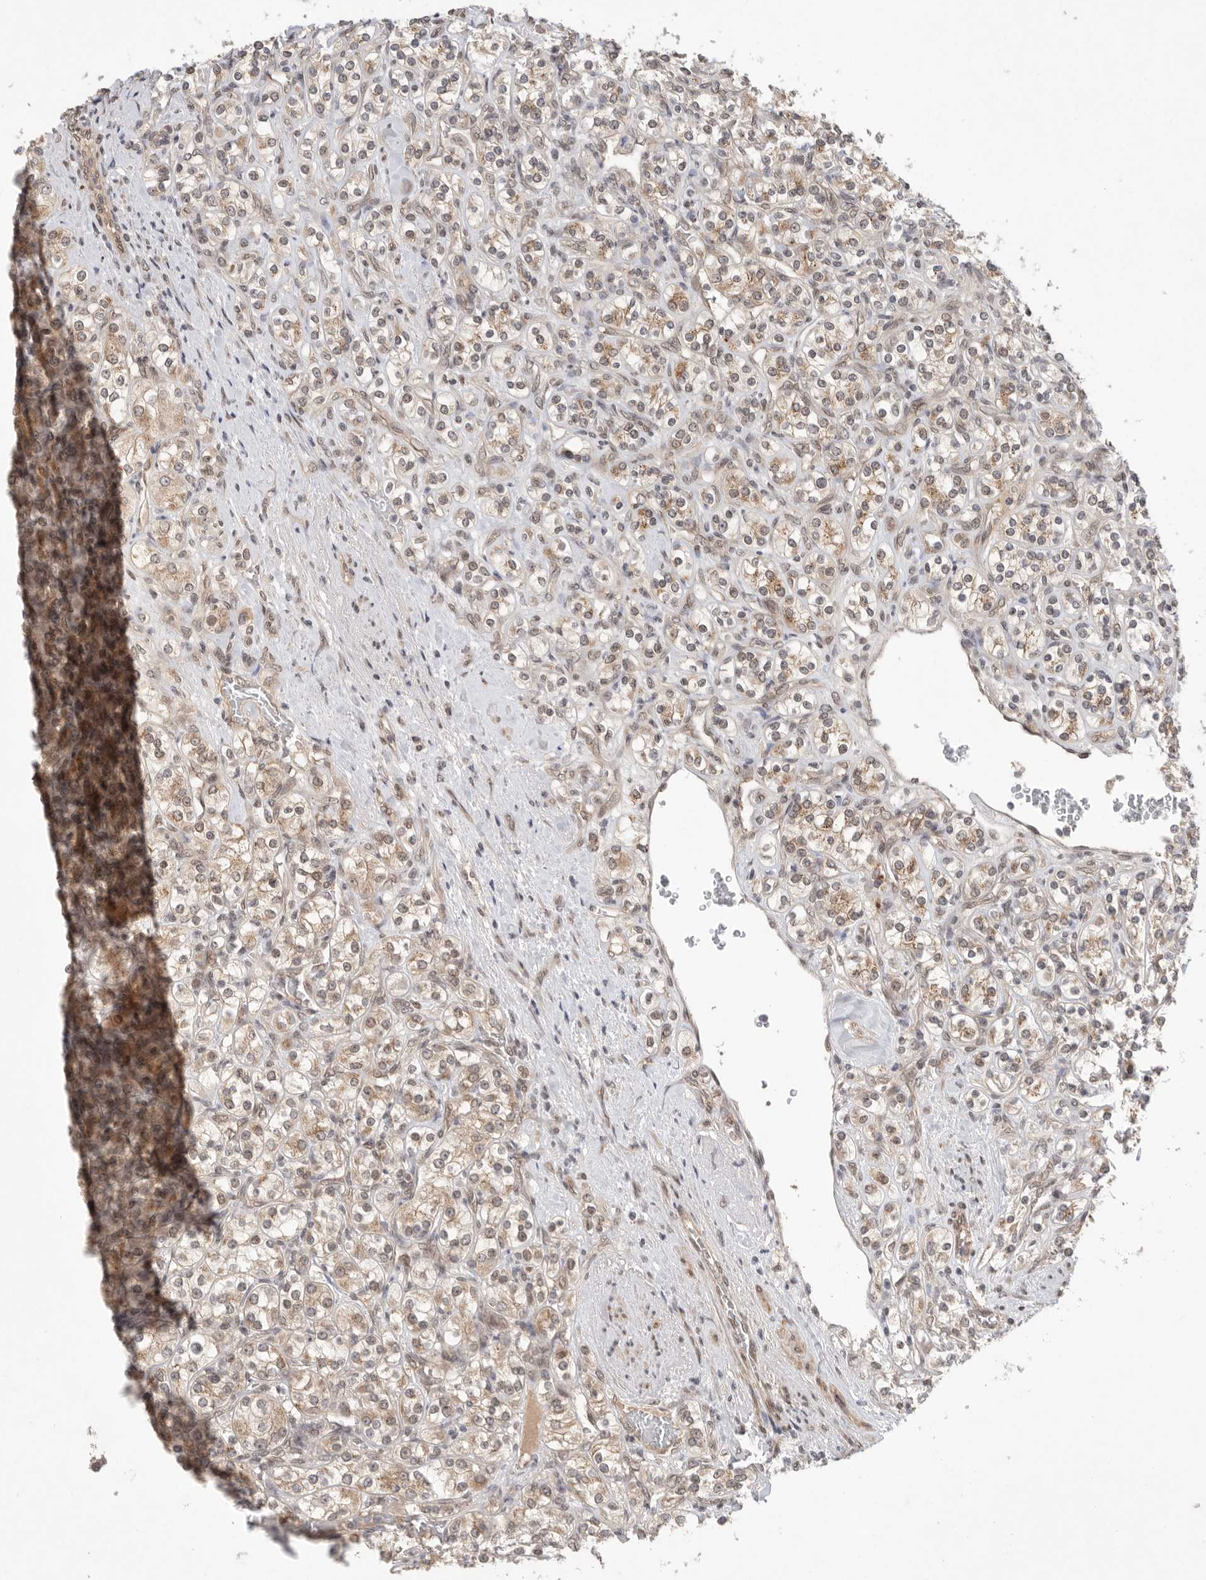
{"staining": {"intensity": "weak", "quantity": ">75%", "location": "cytoplasmic/membranous,nuclear"}, "tissue": "renal cancer", "cell_type": "Tumor cells", "image_type": "cancer", "snomed": [{"axis": "morphology", "description": "Adenocarcinoma, NOS"}, {"axis": "topography", "description": "Kidney"}], "caption": "Immunohistochemical staining of renal cancer exhibits weak cytoplasmic/membranous and nuclear protein positivity in about >75% of tumor cells.", "gene": "LEMD3", "patient": {"sex": "male", "age": 77}}